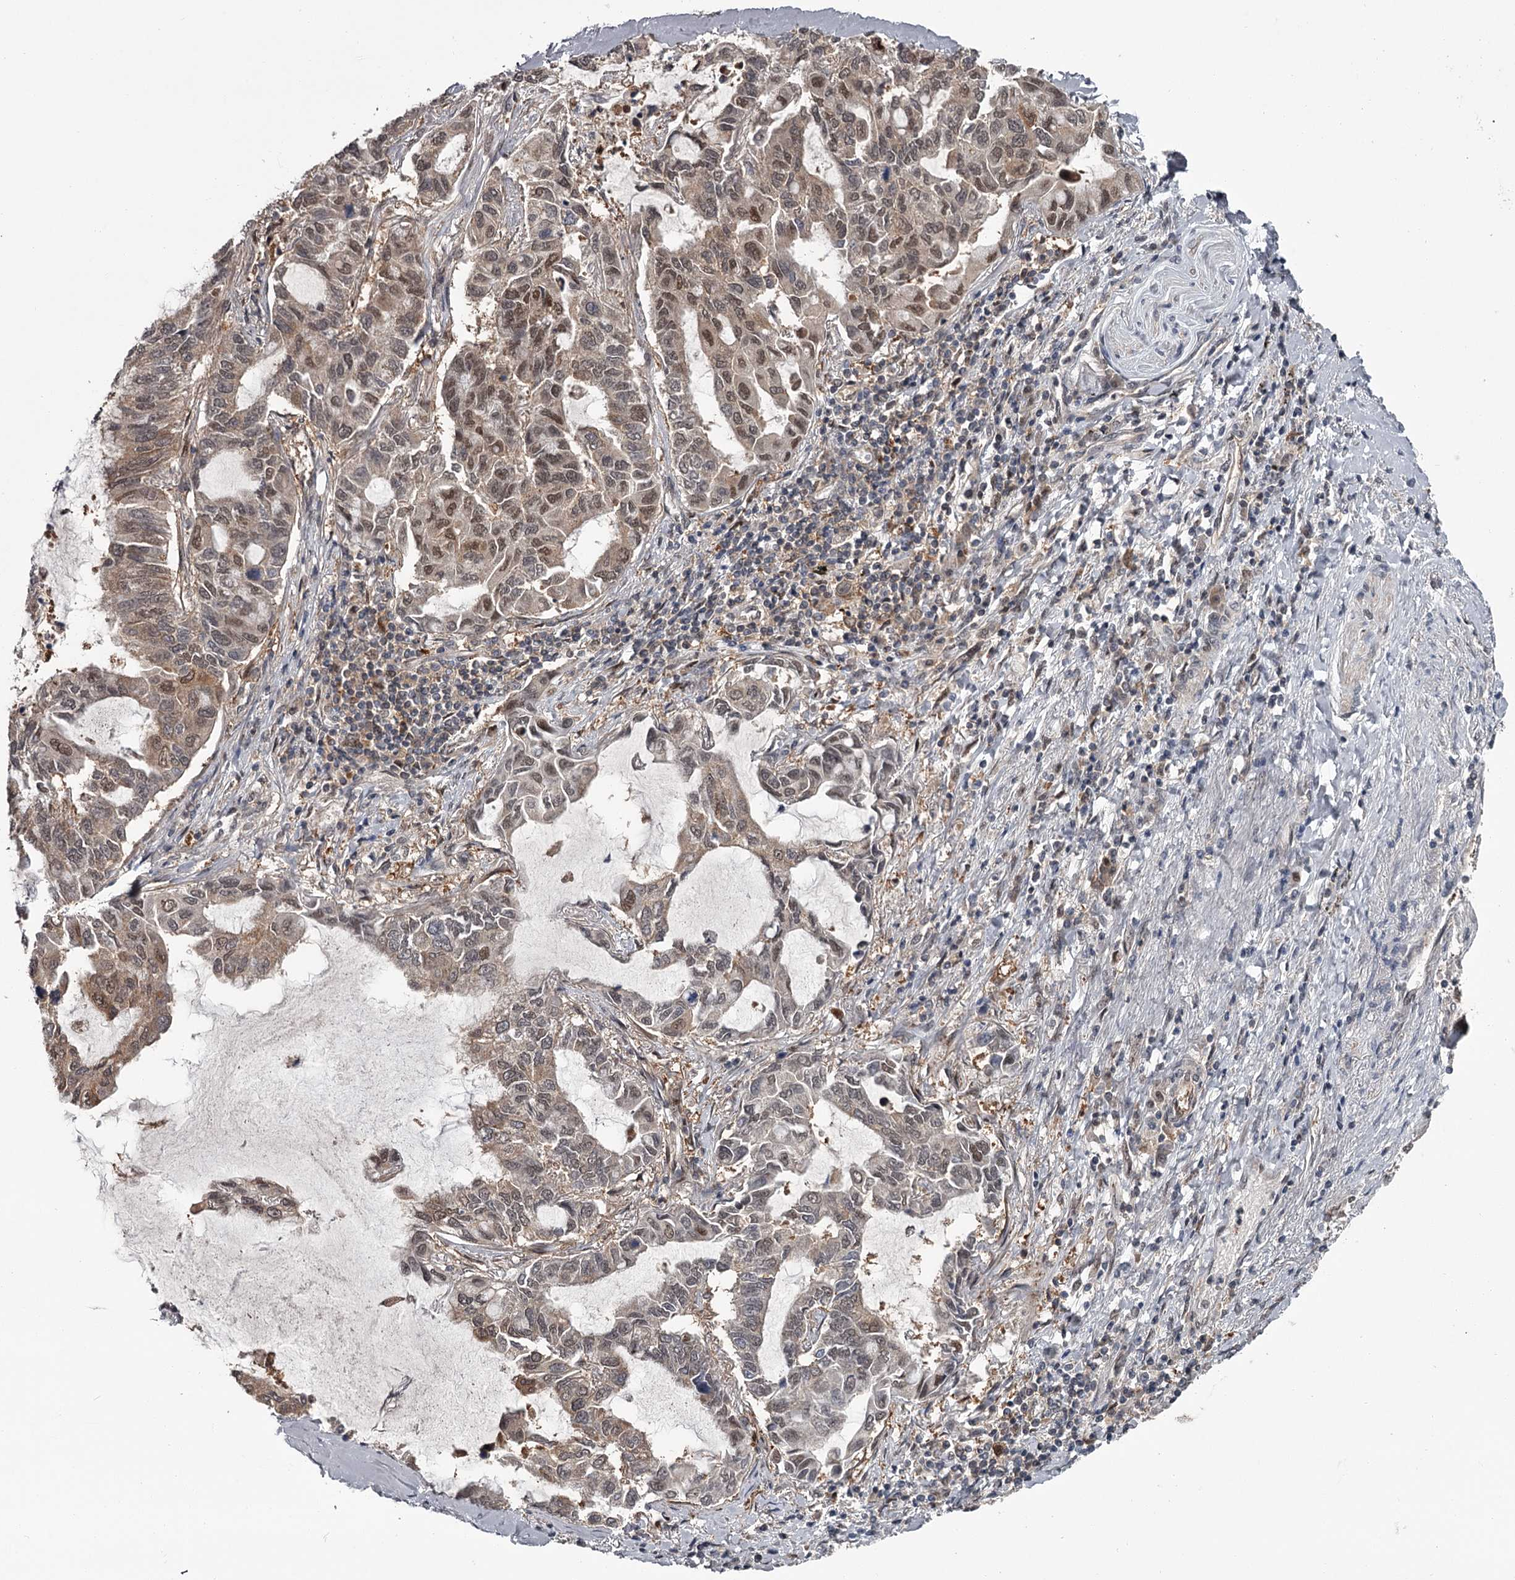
{"staining": {"intensity": "weak", "quantity": "25%-75%", "location": "cytoplasmic/membranous,nuclear"}, "tissue": "lung cancer", "cell_type": "Tumor cells", "image_type": "cancer", "snomed": [{"axis": "morphology", "description": "Adenocarcinoma, NOS"}, {"axis": "topography", "description": "Lung"}], "caption": "This histopathology image exhibits immunohistochemistry staining of lung cancer, with low weak cytoplasmic/membranous and nuclear staining in about 25%-75% of tumor cells.", "gene": "DAO", "patient": {"sex": "male", "age": 64}}